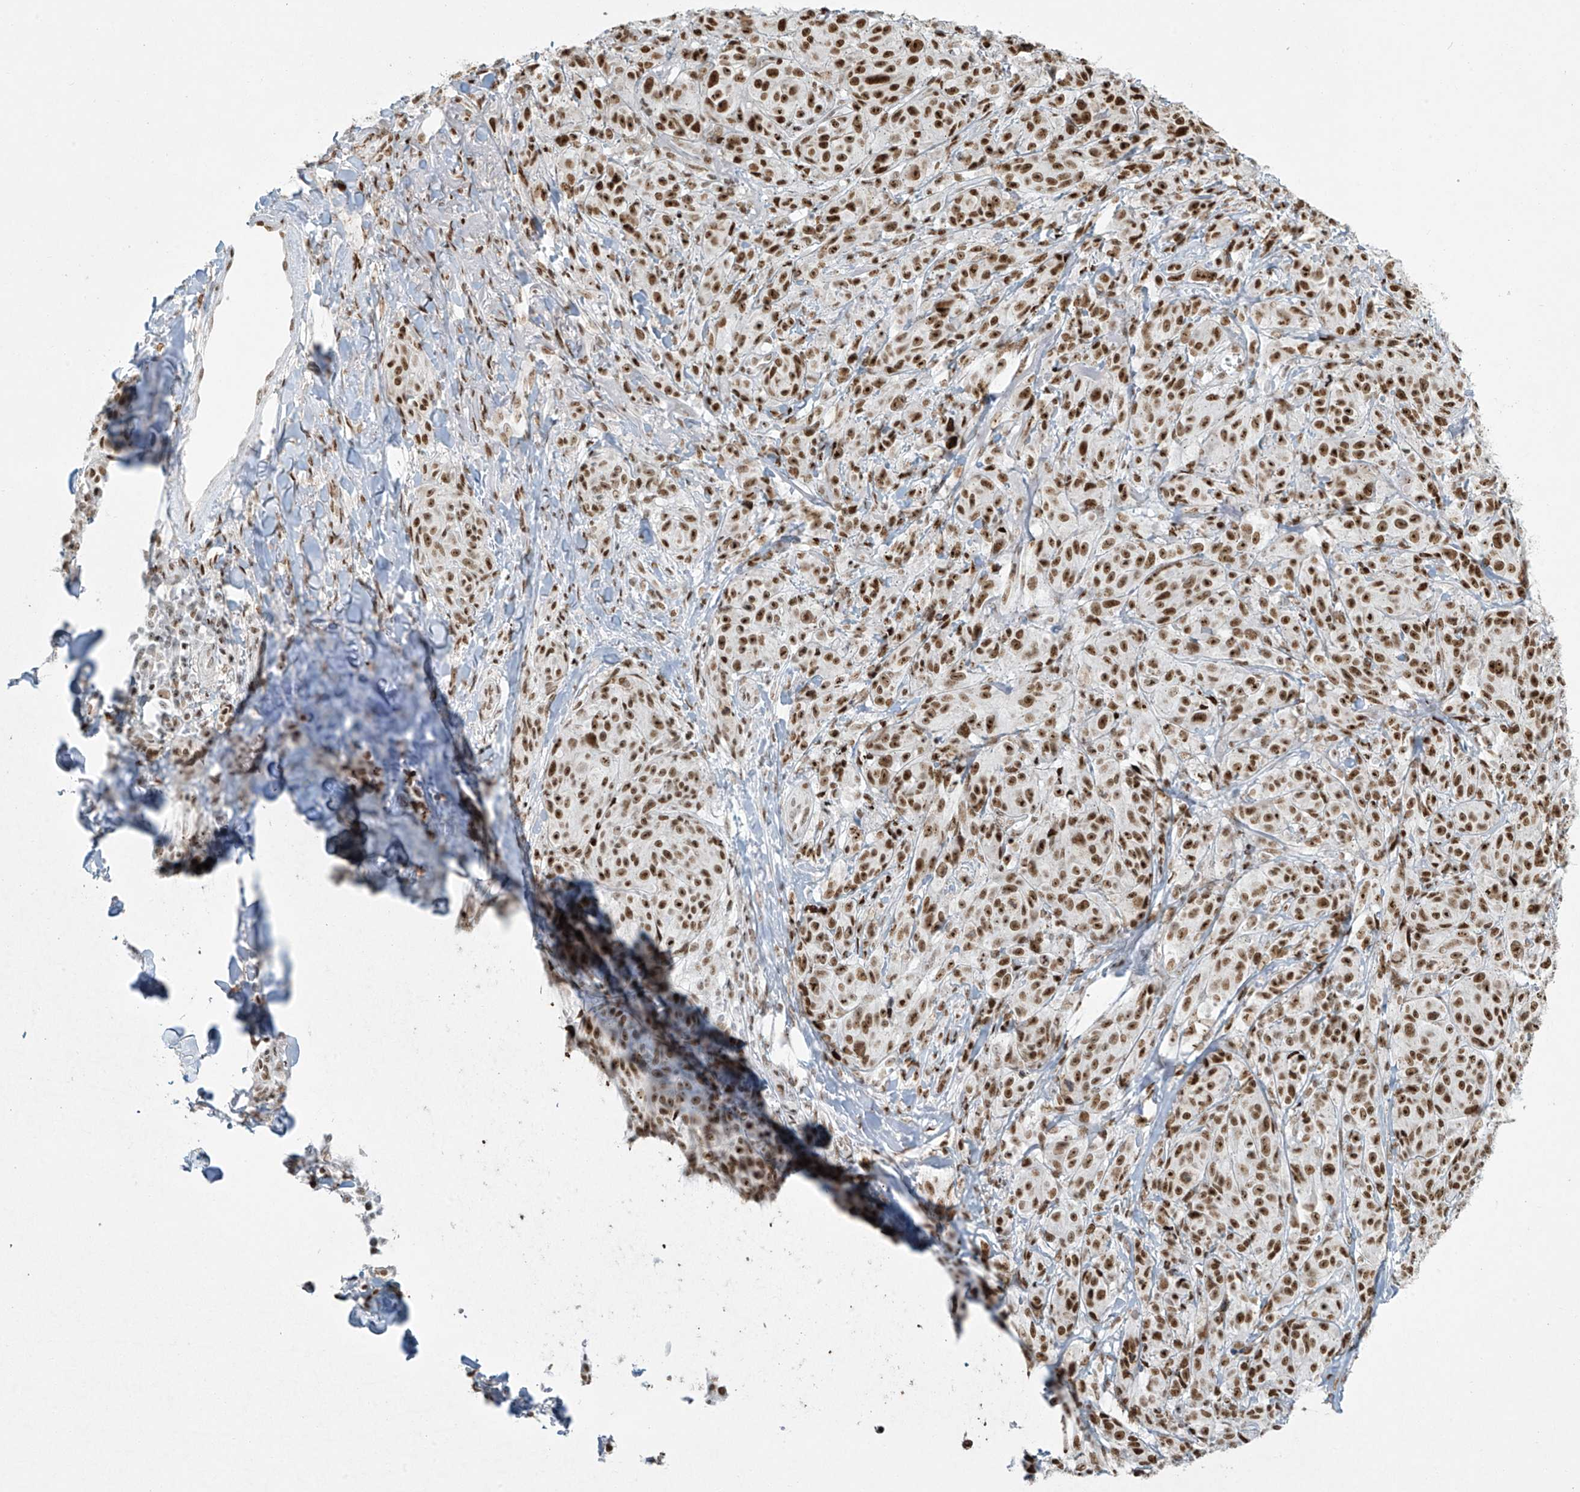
{"staining": {"intensity": "strong", "quantity": ">75%", "location": "nuclear"}, "tissue": "melanoma", "cell_type": "Tumor cells", "image_type": "cancer", "snomed": [{"axis": "morphology", "description": "Malignant melanoma, NOS"}, {"axis": "topography", "description": "Skin"}], "caption": "Melanoma tissue reveals strong nuclear staining in approximately >75% of tumor cells, visualized by immunohistochemistry. (DAB = brown stain, brightfield microscopy at high magnification).", "gene": "MS4A6A", "patient": {"sex": "male", "age": 73}}